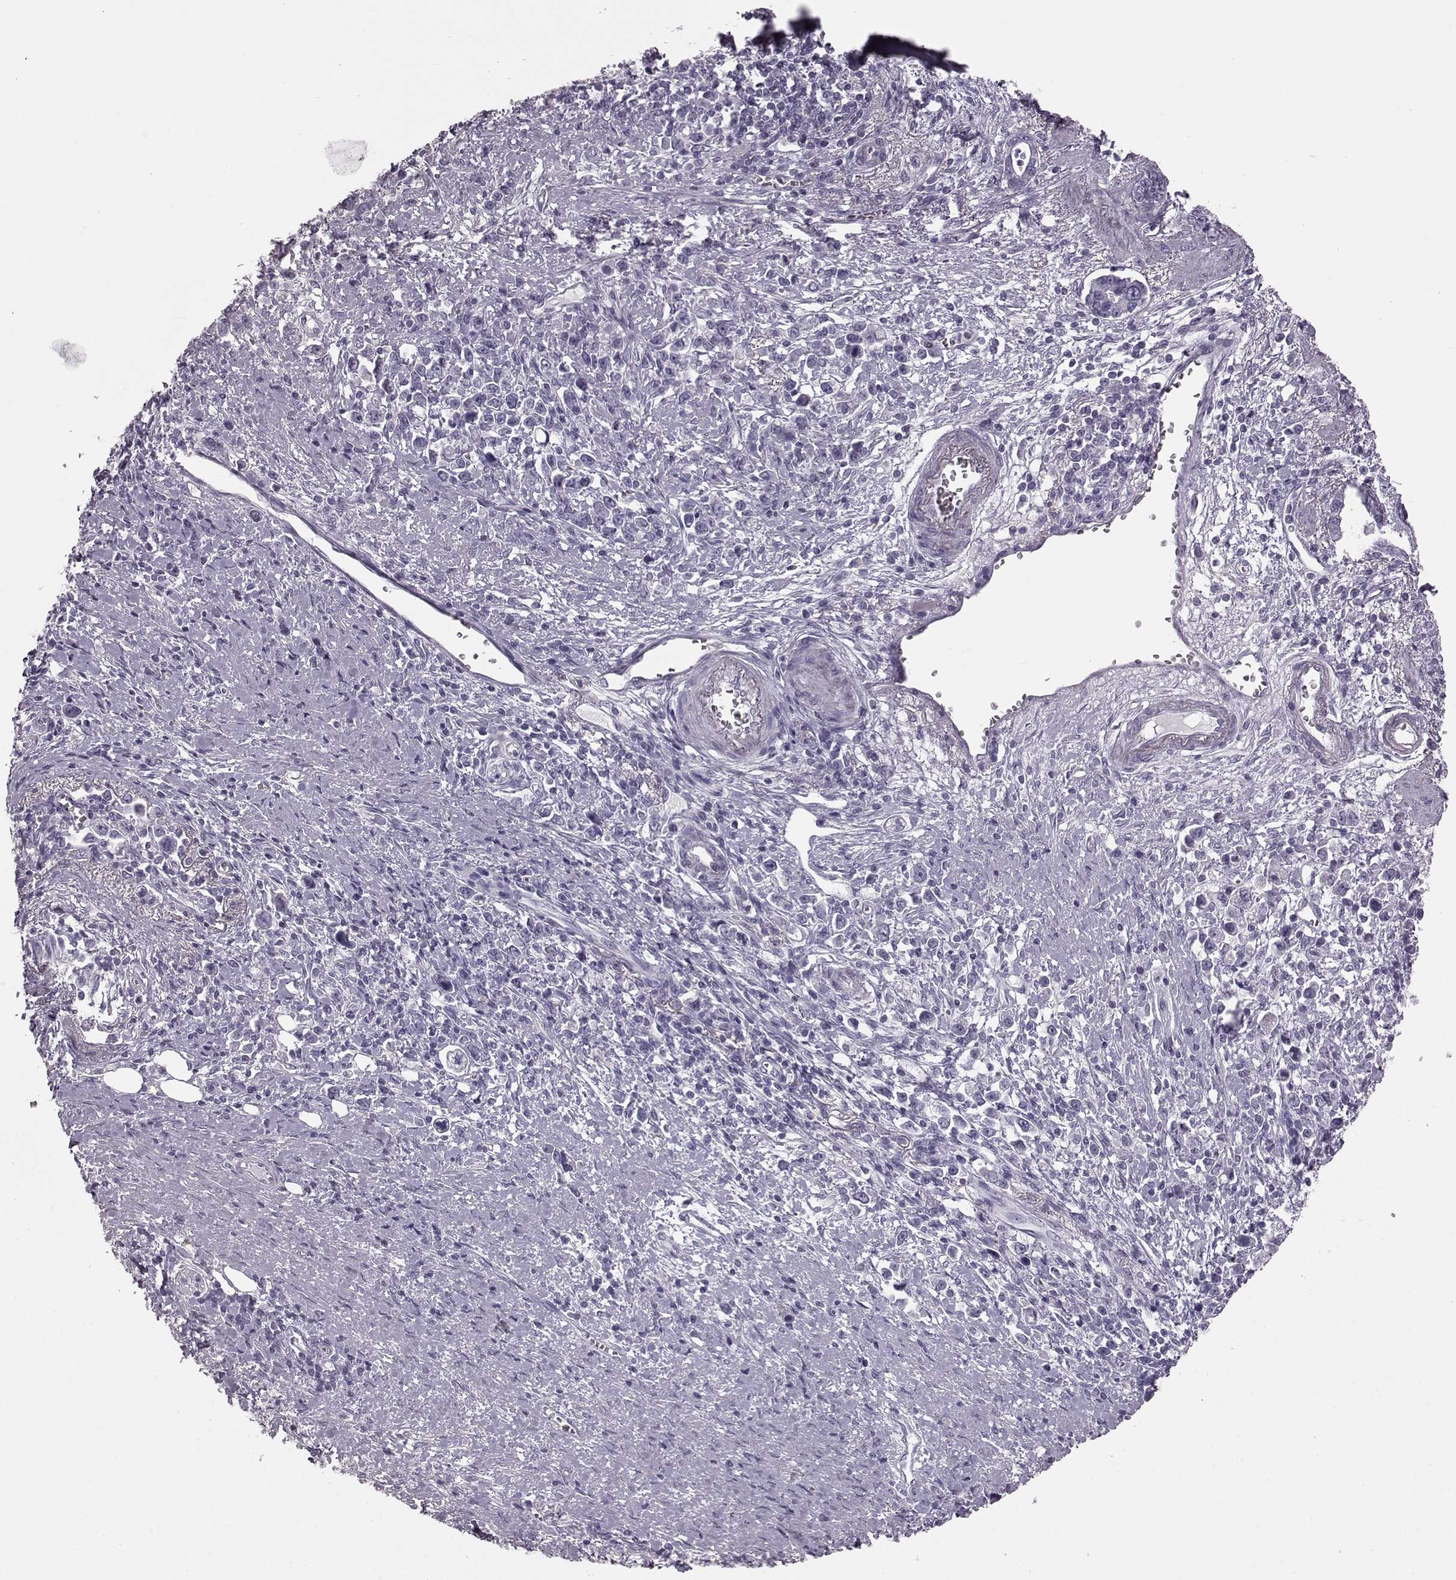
{"staining": {"intensity": "negative", "quantity": "none", "location": "none"}, "tissue": "stomach cancer", "cell_type": "Tumor cells", "image_type": "cancer", "snomed": [{"axis": "morphology", "description": "Adenocarcinoma, NOS"}, {"axis": "topography", "description": "Stomach"}], "caption": "This is an immunohistochemistry (IHC) image of adenocarcinoma (stomach). There is no staining in tumor cells.", "gene": "CRYBA2", "patient": {"sex": "male", "age": 63}}